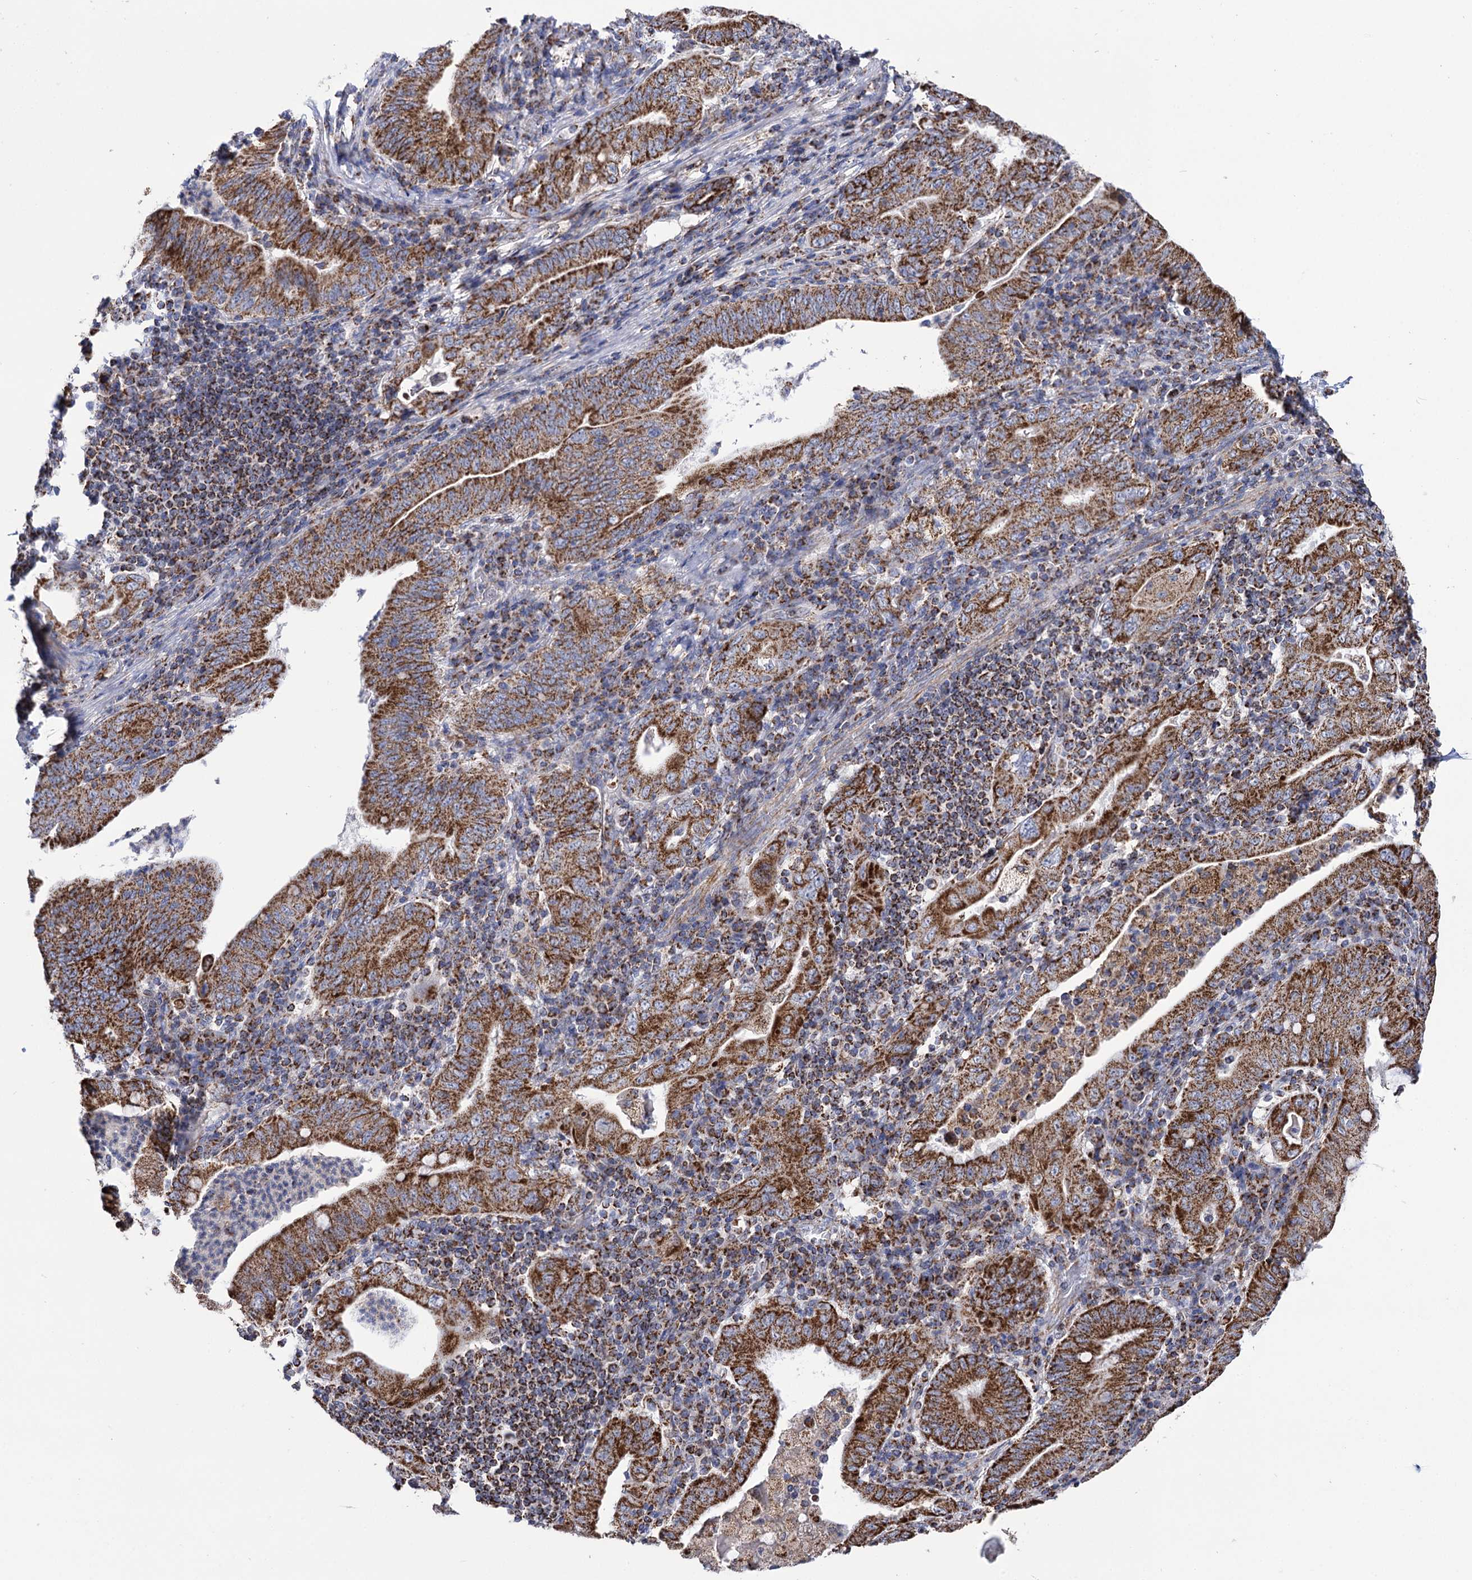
{"staining": {"intensity": "strong", "quantity": ">75%", "location": "cytoplasmic/membranous"}, "tissue": "stomach cancer", "cell_type": "Tumor cells", "image_type": "cancer", "snomed": [{"axis": "morphology", "description": "Normal tissue, NOS"}, {"axis": "morphology", "description": "Adenocarcinoma, NOS"}, {"axis": "topography", "description": "Esophagus"}, {"axis": "topography", "description": "Stomach, upper"}, {"axis": "topography", "description": "Peripheral nerve tissue"}], "caption": "Stomach cancer tissue demonstrates strong cytoplasmic/membranous staining in approximately >75% of tumor cells", "gene": "ABHD10", "patient": {"sex": "male", "age": 62}}